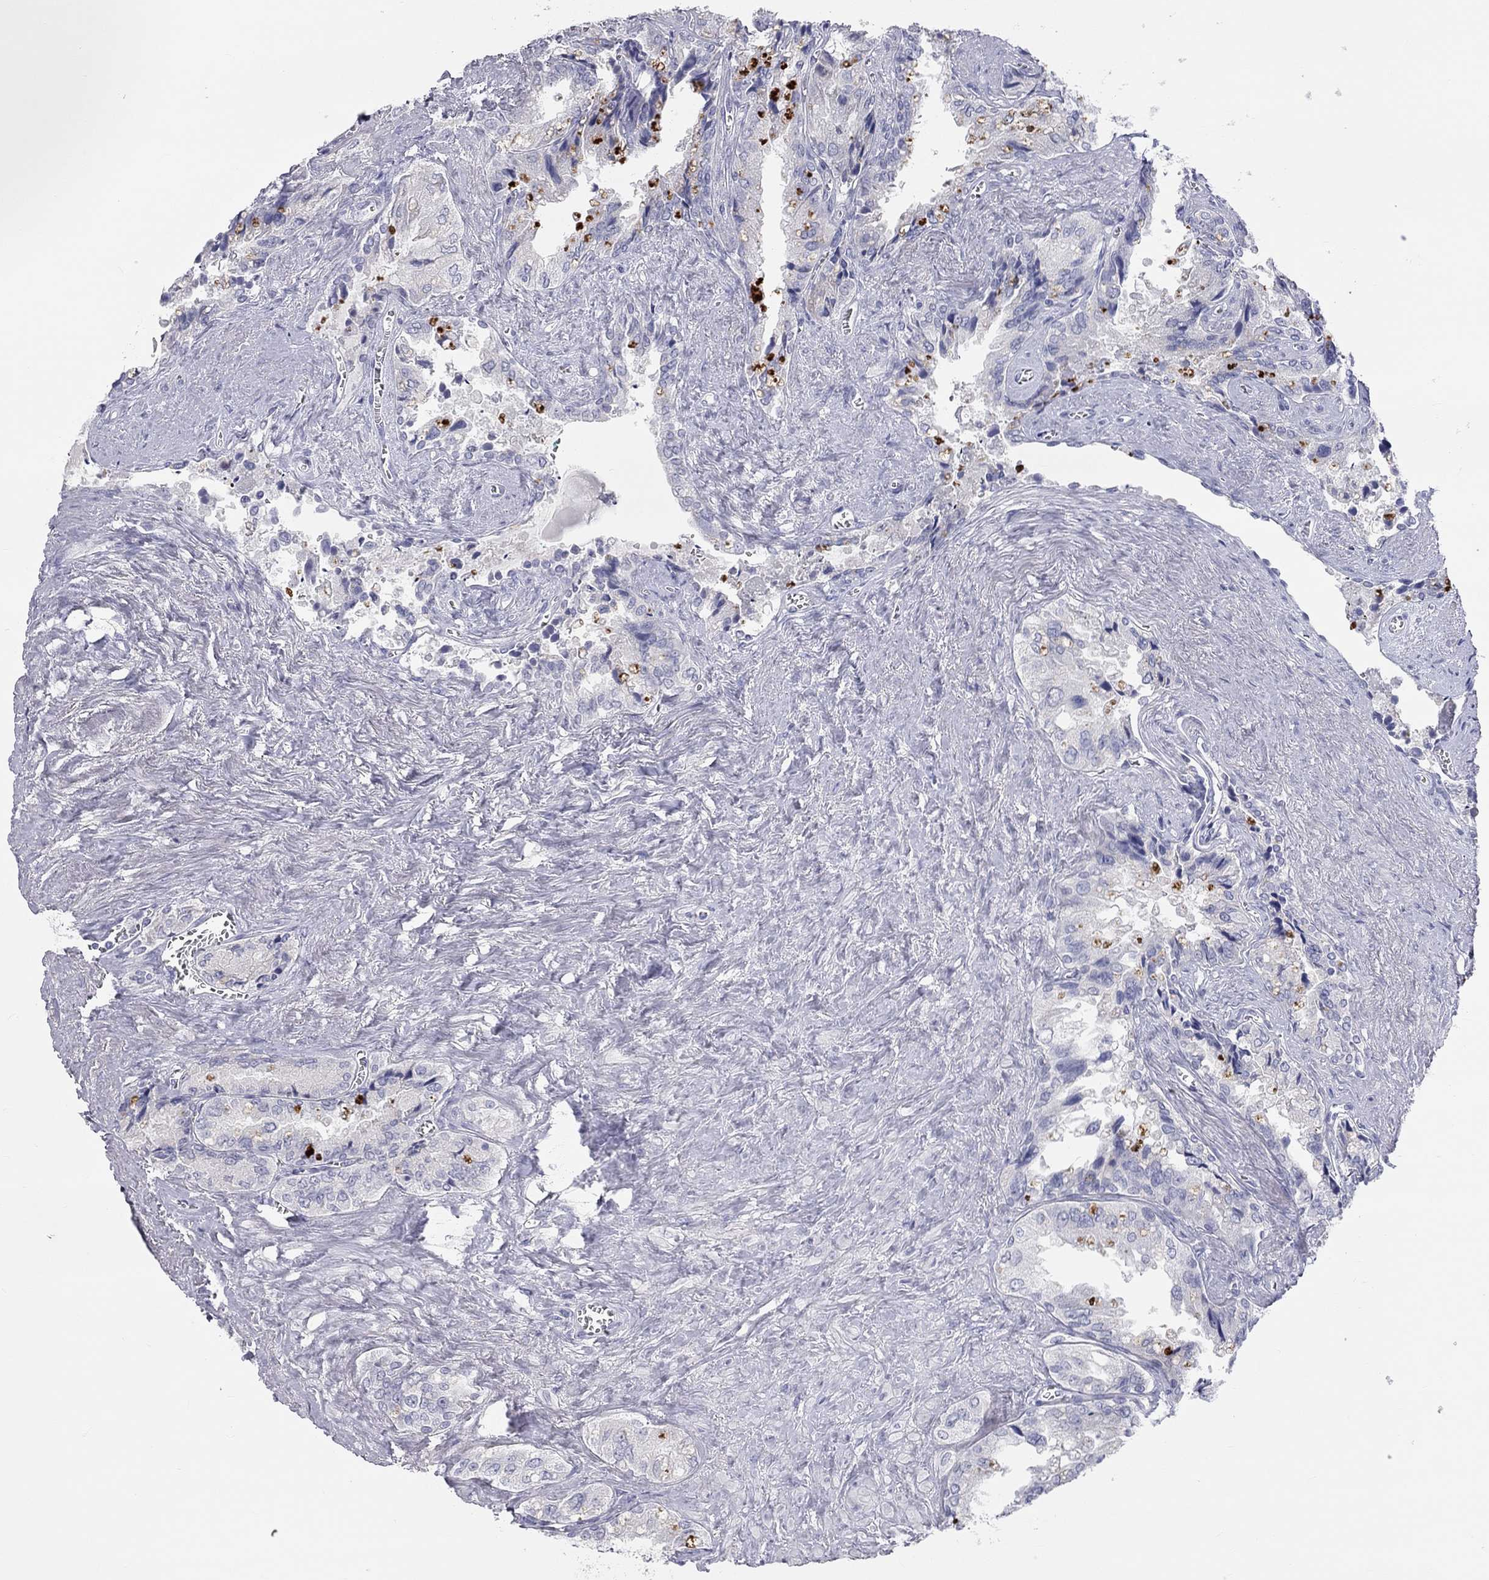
{"staining": {"intensity": "negative", "quantity": "none", "location": "none"}, "tissue": "seminal vesicle", "cell_type": "Glandular cells", "image_type": "normal", "snomed": [{"axis": "morphology", "description": "Normal tissue, NOS"}, {"axis": "topography", "description": "Seminal veicle"}], "caption": "IHC image of normal seminal vesicle stained for a protein (brown), which demonstrates no expression in glandular cells.", "gene": "ST7L", "patient": {"sex": "male", "age": 67}}